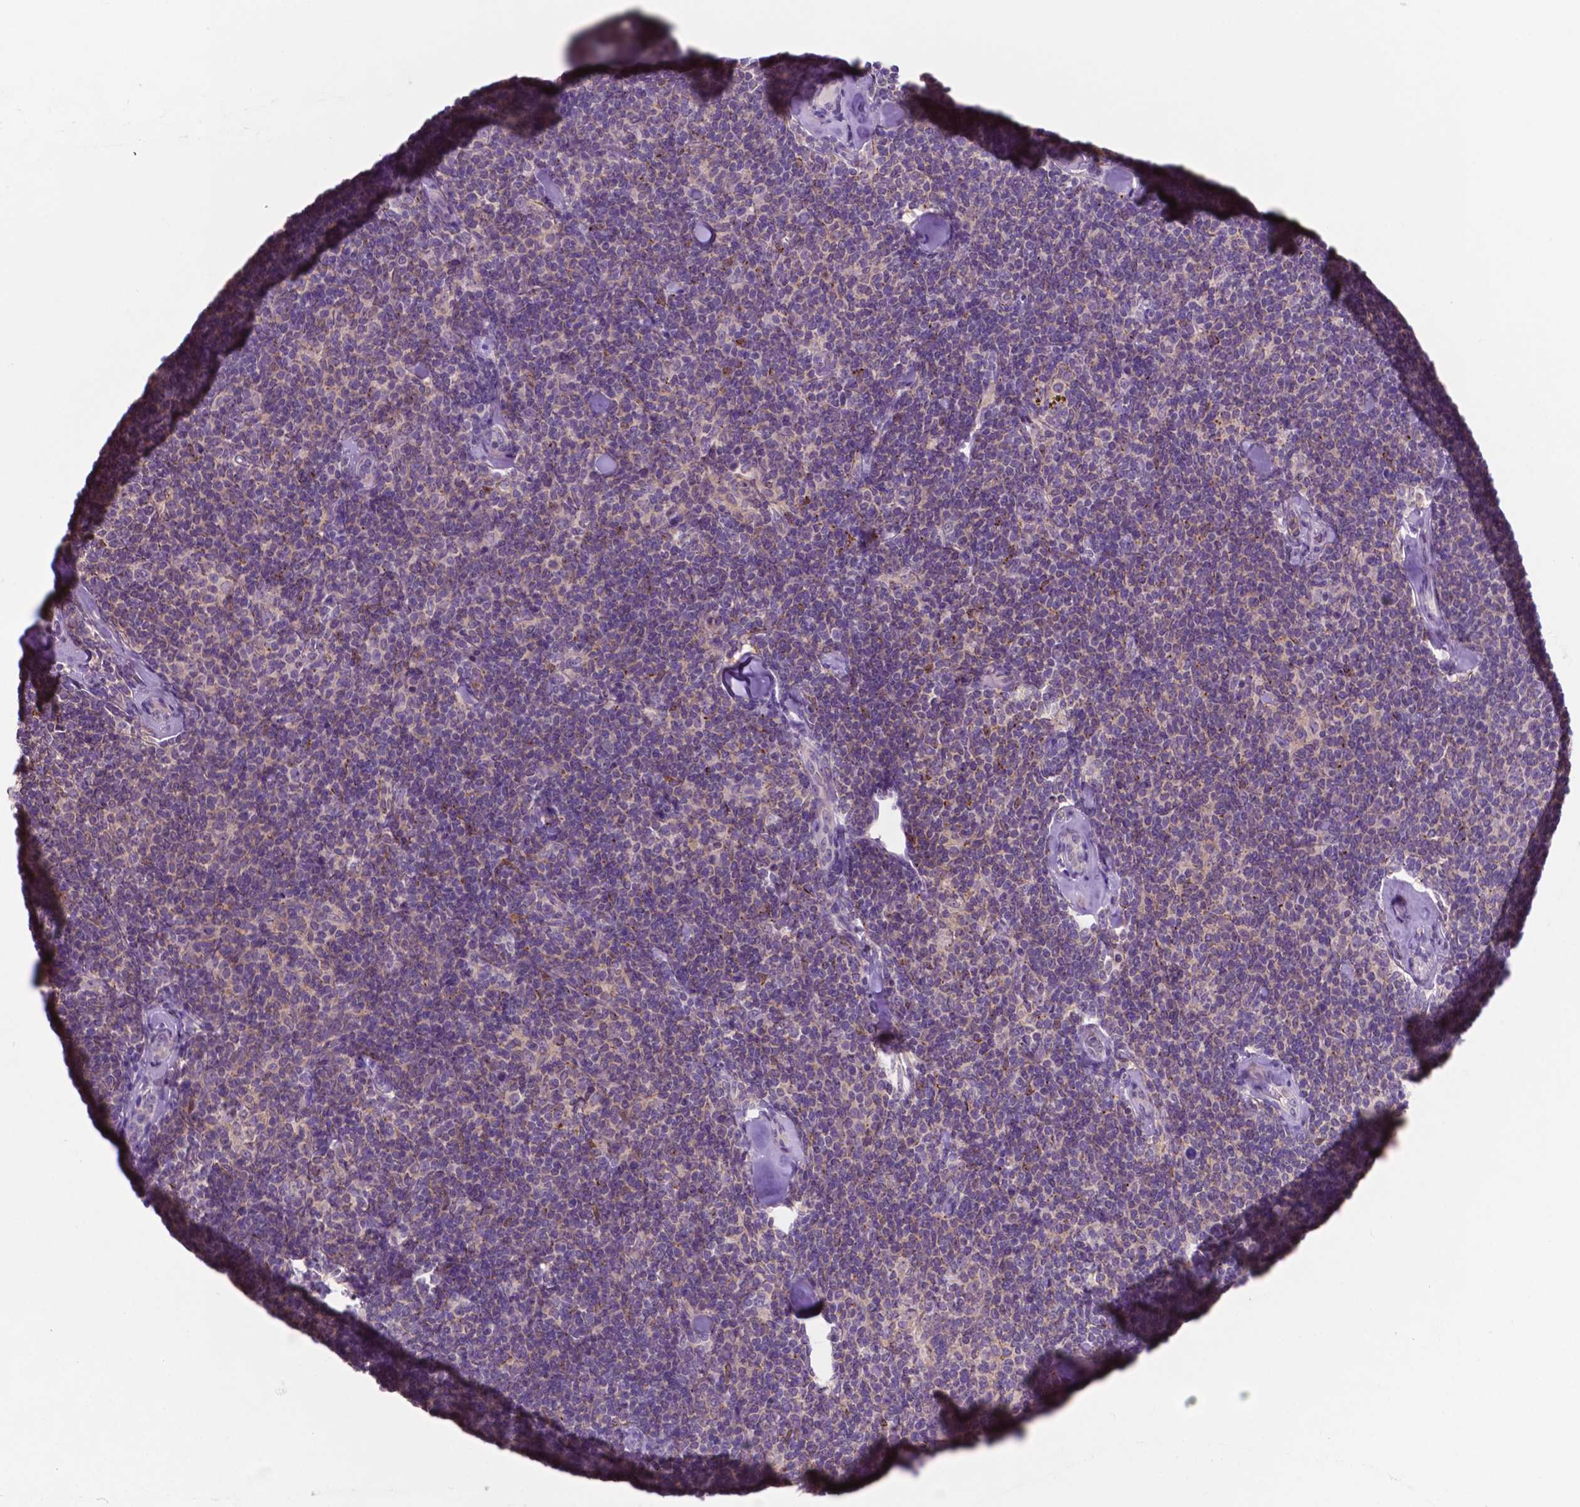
{"staining": {"intensity": "negative", "quantity": "none", "location": "none"}, "tissue": "lymphoma", "cell_type": "Tumor cells", "image_type": "cancer", "snomed": [{"axis": "morphology", "description": "Malignant lymphoma, non-Hodgkin's type, Low grade"}, {"axis": "topography", "description": "Lymph node"}], "caption": "This is an IHC micrograph of human low-grade malignant lymphoma, non-Hodgkin's type. There is no staining in tumor cells.", "gene": "PRPS2", "patient": {"sex": "female", "age": 56}}